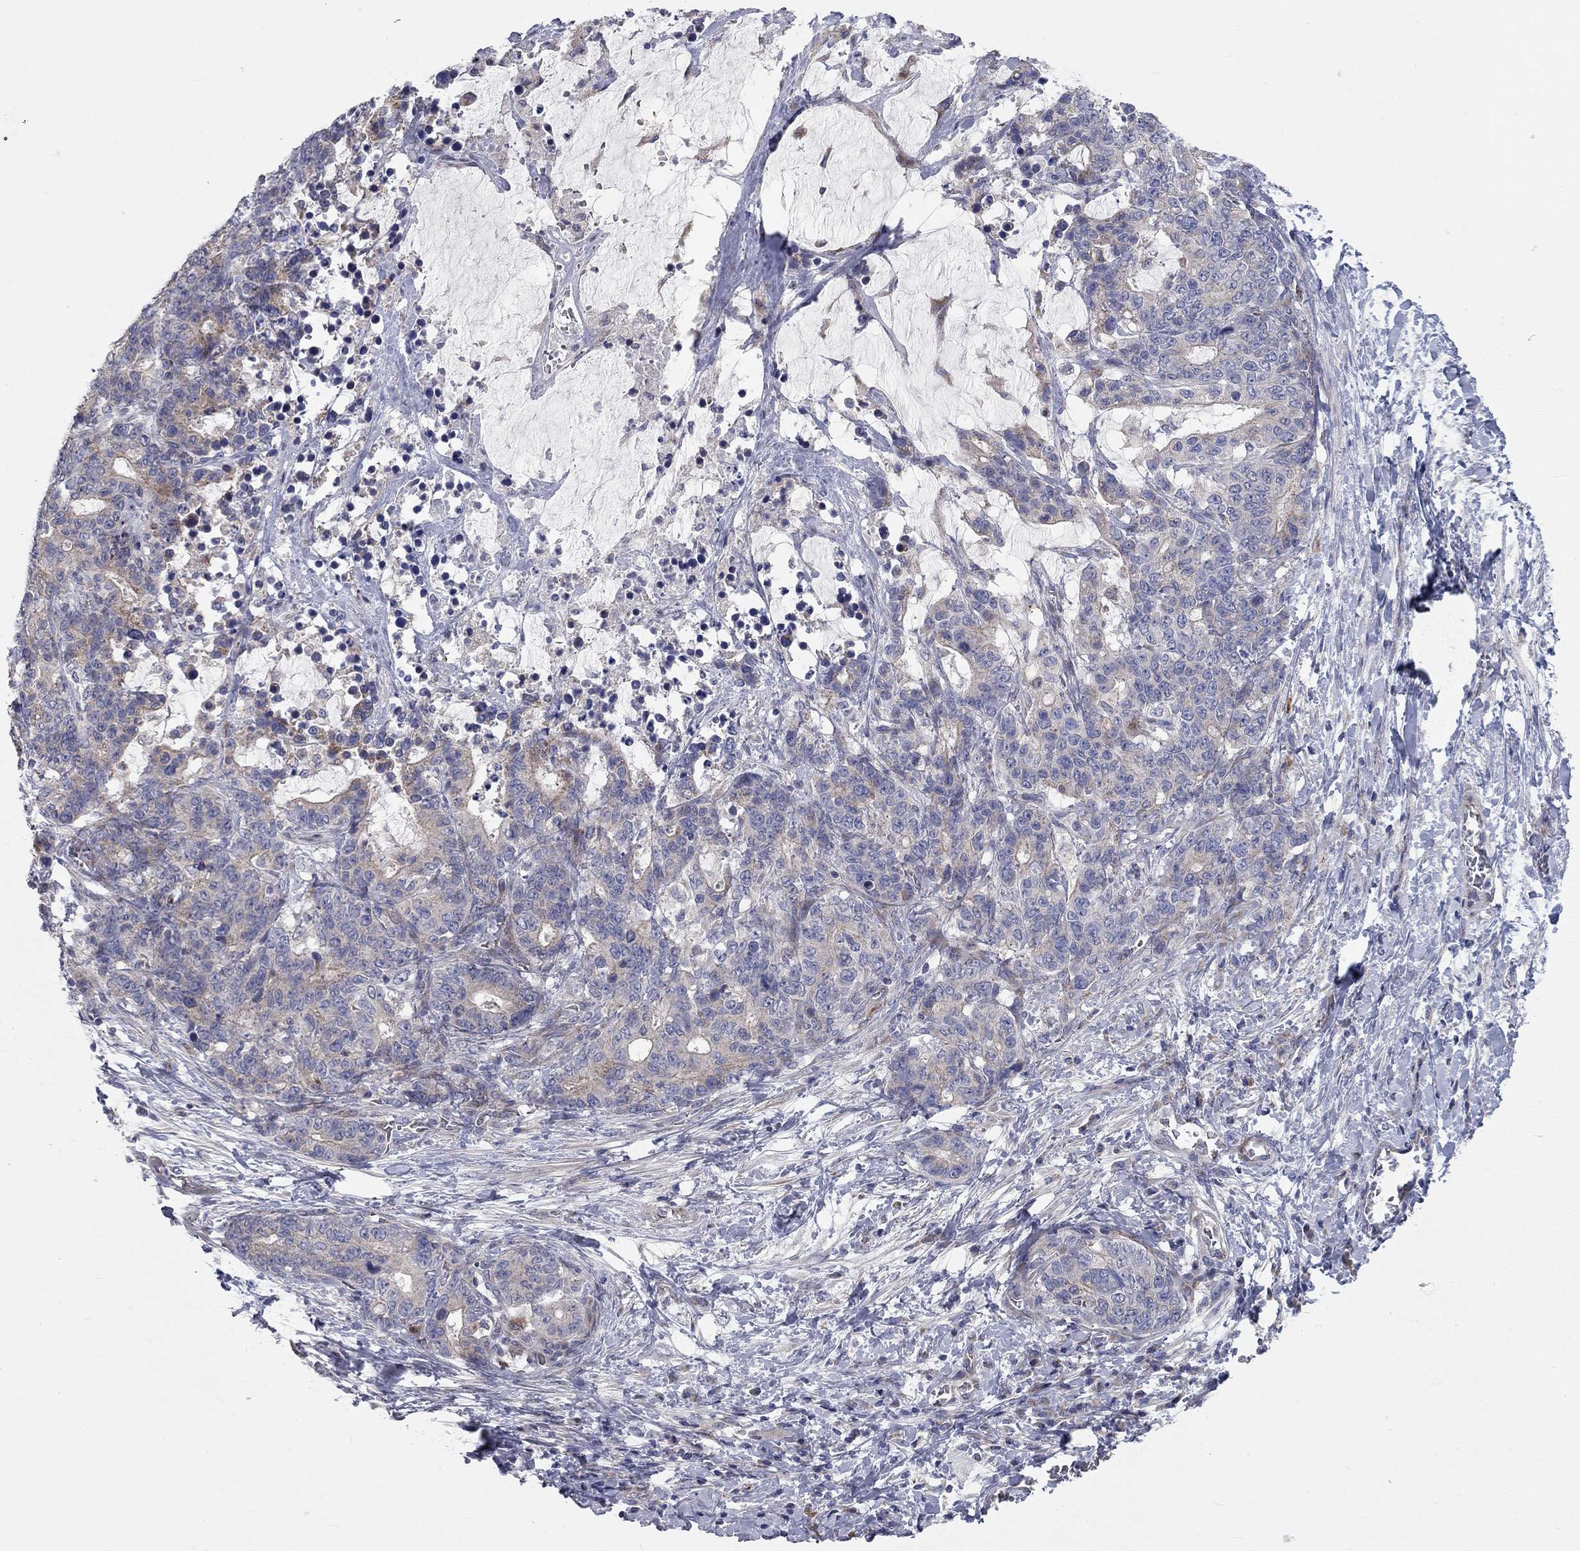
{"staining": {"intensity": "moderate", "quantity": "<25%", "location": "cytoplasmic/membranous"}, "tissue": "stomach cancer", "cell_type": "Tumor cells", "image_type": "cancer", "snomed": [{"axis": "morphology", "description": "Normal tissue, NOS"}, {"axis": "morphology", "description": "Adenocarcinoma, NOS"}, {"axis": "topography", "description": "Stomach"}], "caption": "Immunohistochemistry (IHC) histopathology image of stomach cancer (adenocarcinoma) stained for a protein (brown), which exhibits low levels of moderate cytoplasmic/membranous expression in approximately <25% of tumor cells.", "gene": "KANSL1L", "patient": {"sex": "female", "age": 64}}